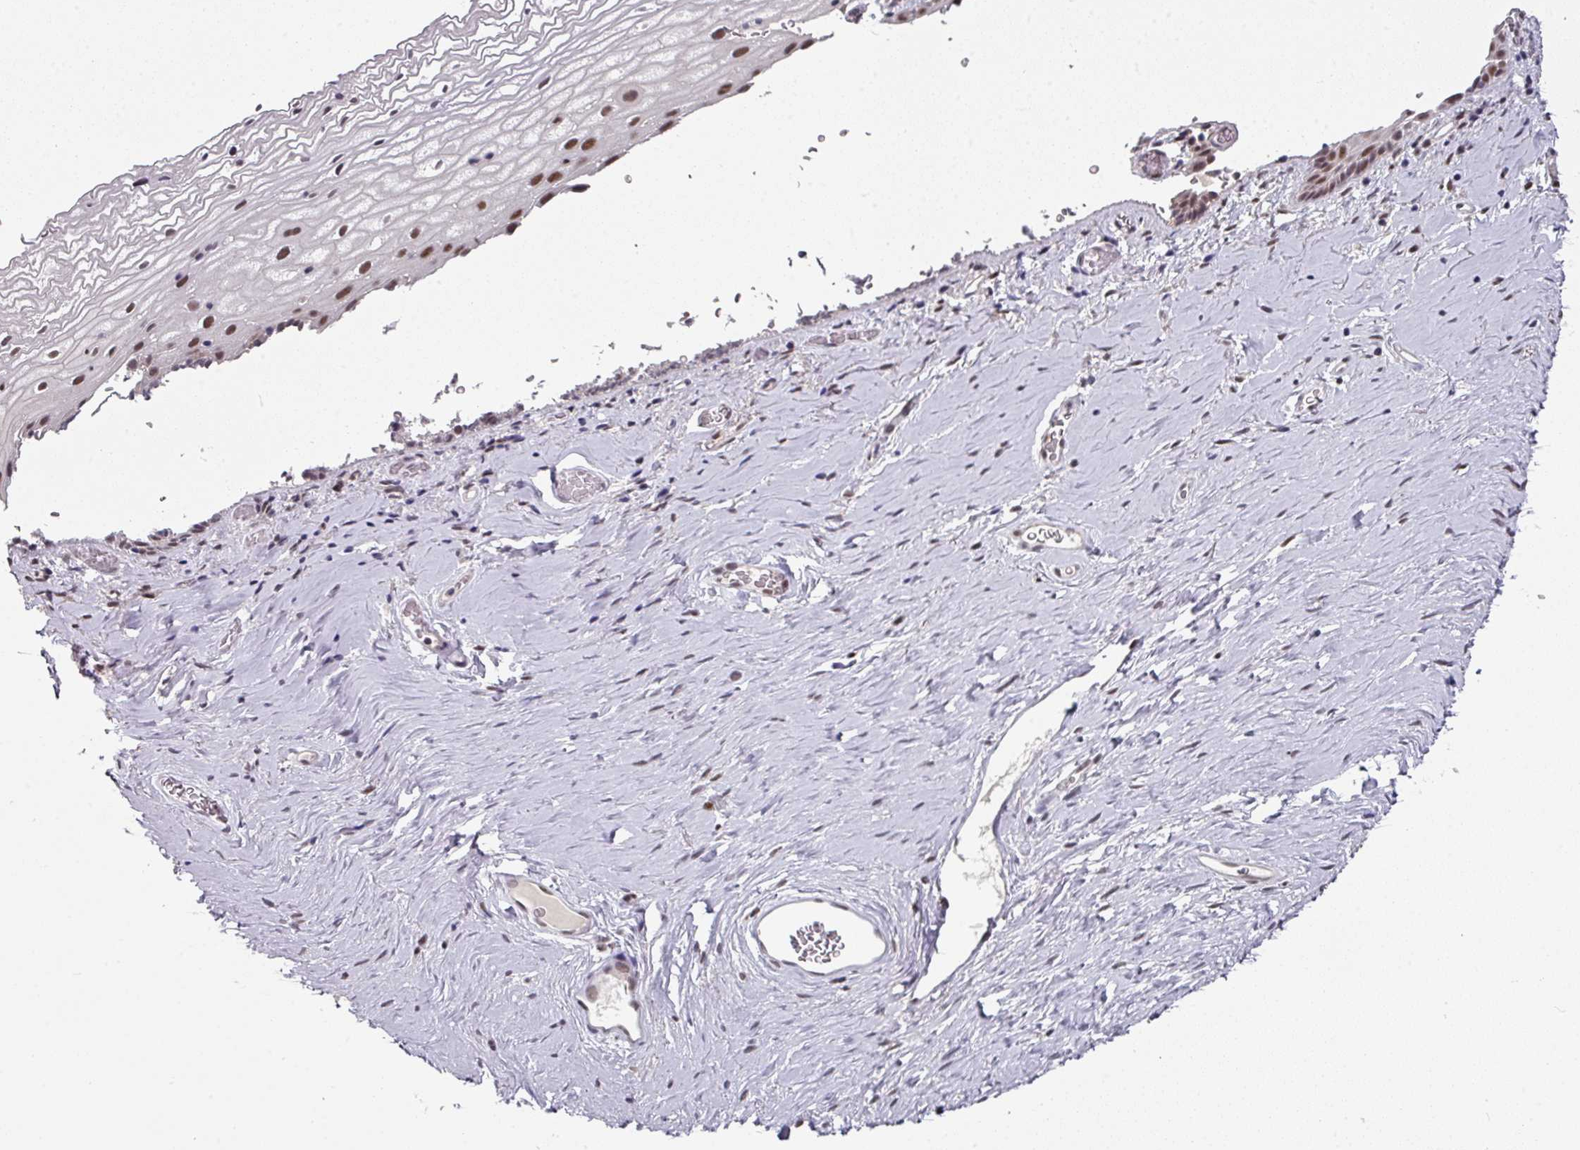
{"staining": {"intensity": "moderate", "quantity": ">75%", "location": "nuclear"}, "tissue": "vagina", "cell_type": "Squamous epithelial cells", "image_type": "normal", "snomed": [{"axis": "morphology", "description": "Normal tissue, NOS"}, {"axis": "morphology", "description": "Adenocarcinoma, NOS"}, {"axis": "topography", "description": "Rectum"}, {"axis": "topography", "description": "Vagina"}, {"axis": "topography", "description": "Peripheral nerve tissue"}], "caption": "Immunohistochemistry (IHC) of benign vagina demonstrates medium levels of moderate nuclear positivity in approximately >75% of squamous epithelial cells. The staining is performed using DAB (3,3'-diaminobenzidine) brown chromogen to label protein expression. The nuclei are counter-stained blue using hematoxylin.", "gene": "ENSG00000283782", "patient": {"sex": "female", "age": 71}}